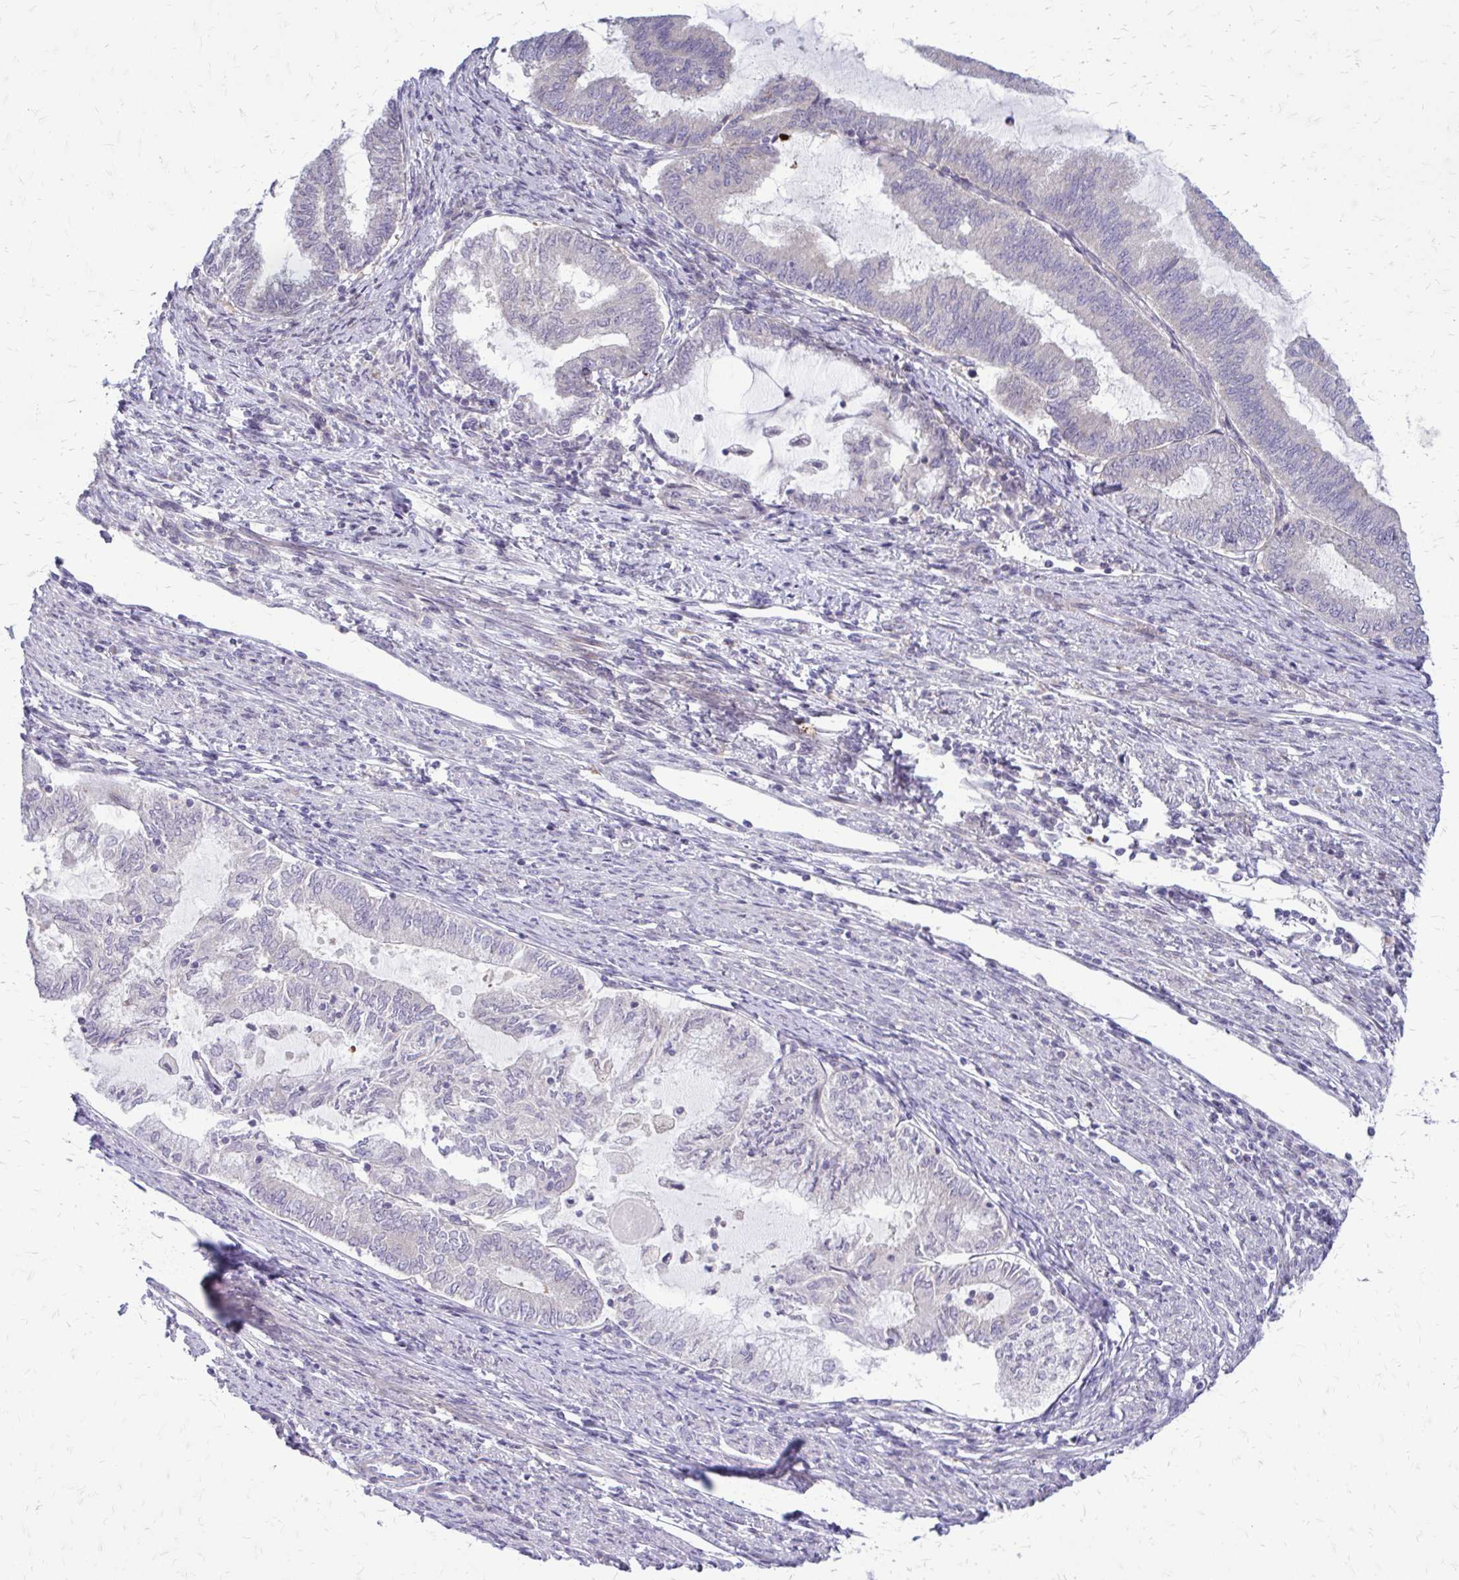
{"staining": {"intensity": "negative", "quantity": "none", "location": "none"}, "tissue": "endometrial cancer", "cell_type": "Tumor cells", "image_type": "cancer", "snomed": [{"axis": "morphology", "description": "Adenocarcinoma, NOS"}, {"axis": "topography", "description": "Endometrium"}], "caption": "A high-resolution histopathology image shows immunohistochemistry staining of endometrial cancer, which exhibits no significant positivity in tumor cells.", "gene": "PPDPFL", "patient": {"sex": "female", "age": 79}}